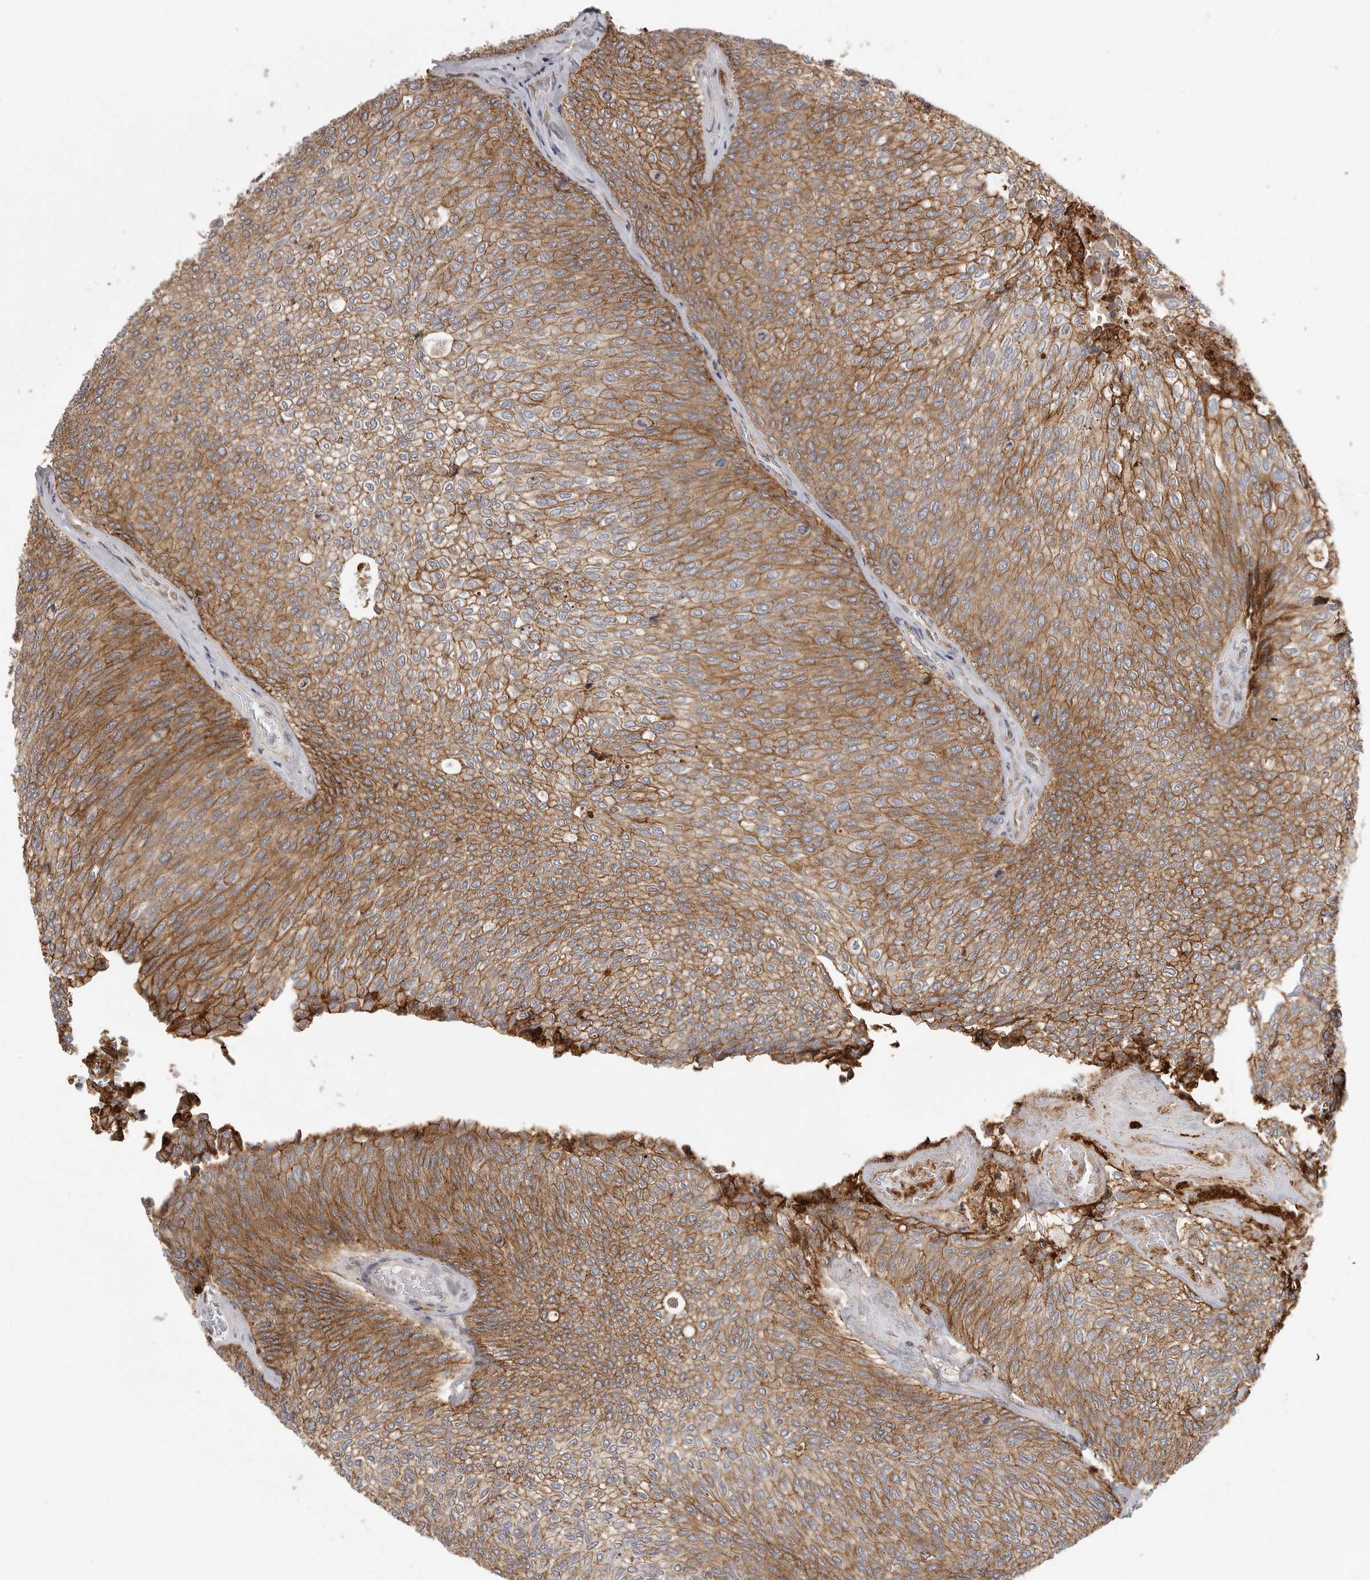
{"staining": {"intensity": "moderate", "quantity": ">75%", "location": "cytoplasmic/membranous"}, "tissue": "urothelial cancer", "cell_type": "Tumor cells", "image_type": "cancer", "snomed": [{"axis": "morphology", "description": "Urothelial carcinoma, Low grade"}, {"axis": "topography", "description": "Urinary bladder"}], "caption": "A brown stain highlights moderate cytoplasmic/membranous staining of a protein in low-grade urothelial carcinoma tumor cells. Nuclei are stained in blue.", "gene": "NECTIN1", "patient": {"sex": "female", "age": 79}}